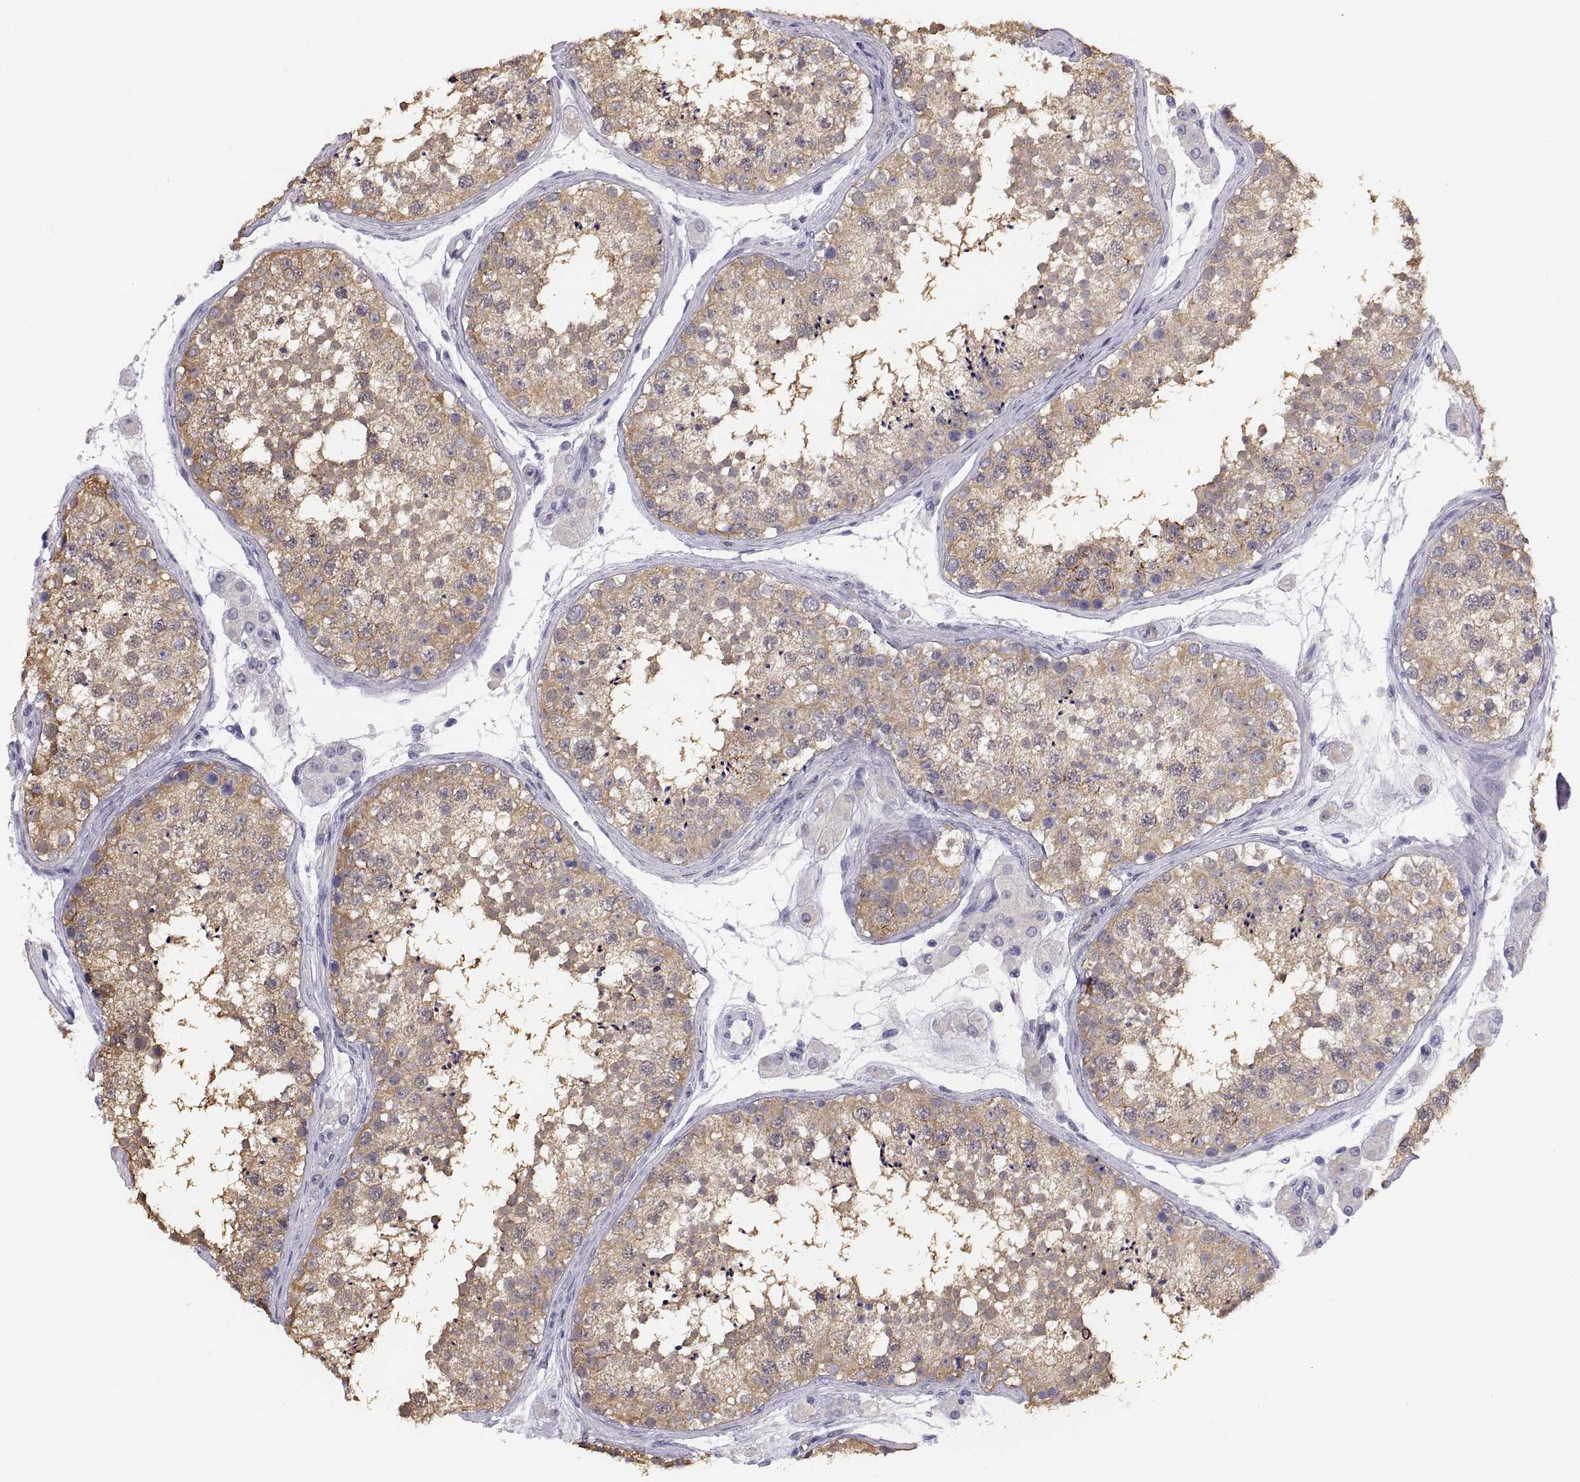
{"staining": {"intensity": "moderate", "quantity": ">75%", "location": "cytoplasmic/membranous"}, "tissue": "testis", "cell_type": "Cells in seminiferous ducts", "image_type": "normal", "snomed": [{"axis": "morphology", "description": "Normal tissue, NOS"}, {"axis": "topography", "description": "Testis"}], "caption": "Cells in seminiferous ducts exhibit medium levels of moderate cytoplasmic/membranous expression in about >75% of cells in benign human testis. (IHC, brightfield microscopy, high magnification).", "gene": "STRC", "patient": {"sex": "male", "age": 41}}